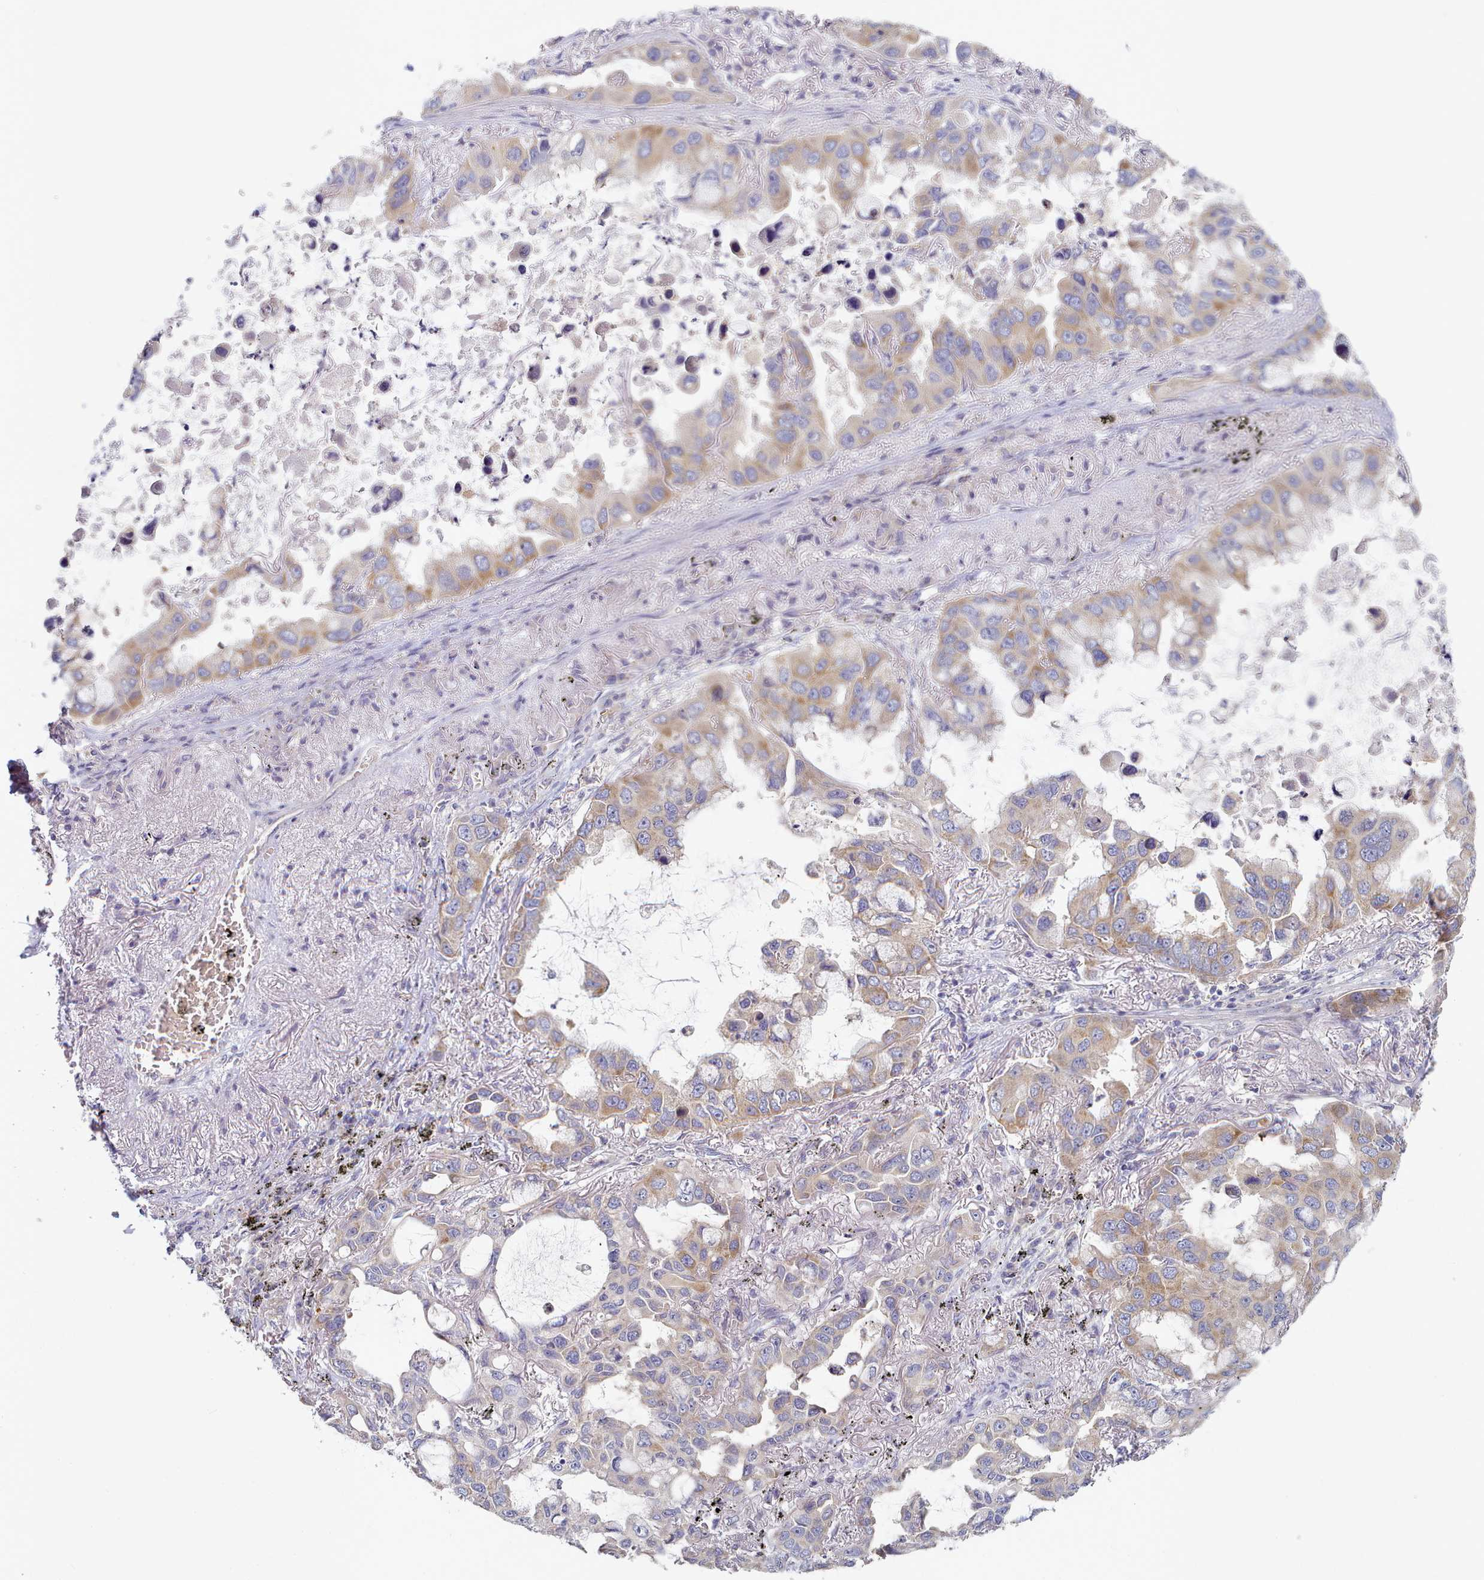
{"staining": {"intensity": "moderate", "quantity": "25%-75%", "location": "cytoplasmic/membranous"}, "tissue": "lung cancer", "cell_type": "Tumor cells", "image_type": "cancer", "snomed": [{"axis": "morphology", "description": "Adenocarcinoma, NOS"}, {"axis": "topography", "description": "Lung"}], "caption": "Lung cancer (adenocarcinoma) was stained to show a protein in brown. There is medium levels of moderate cytoplasmic/membranous staining in about 25%-75% of tumor cells.", "gene": "TYW1B", "patient": {"sex": "male", "age": 64}}